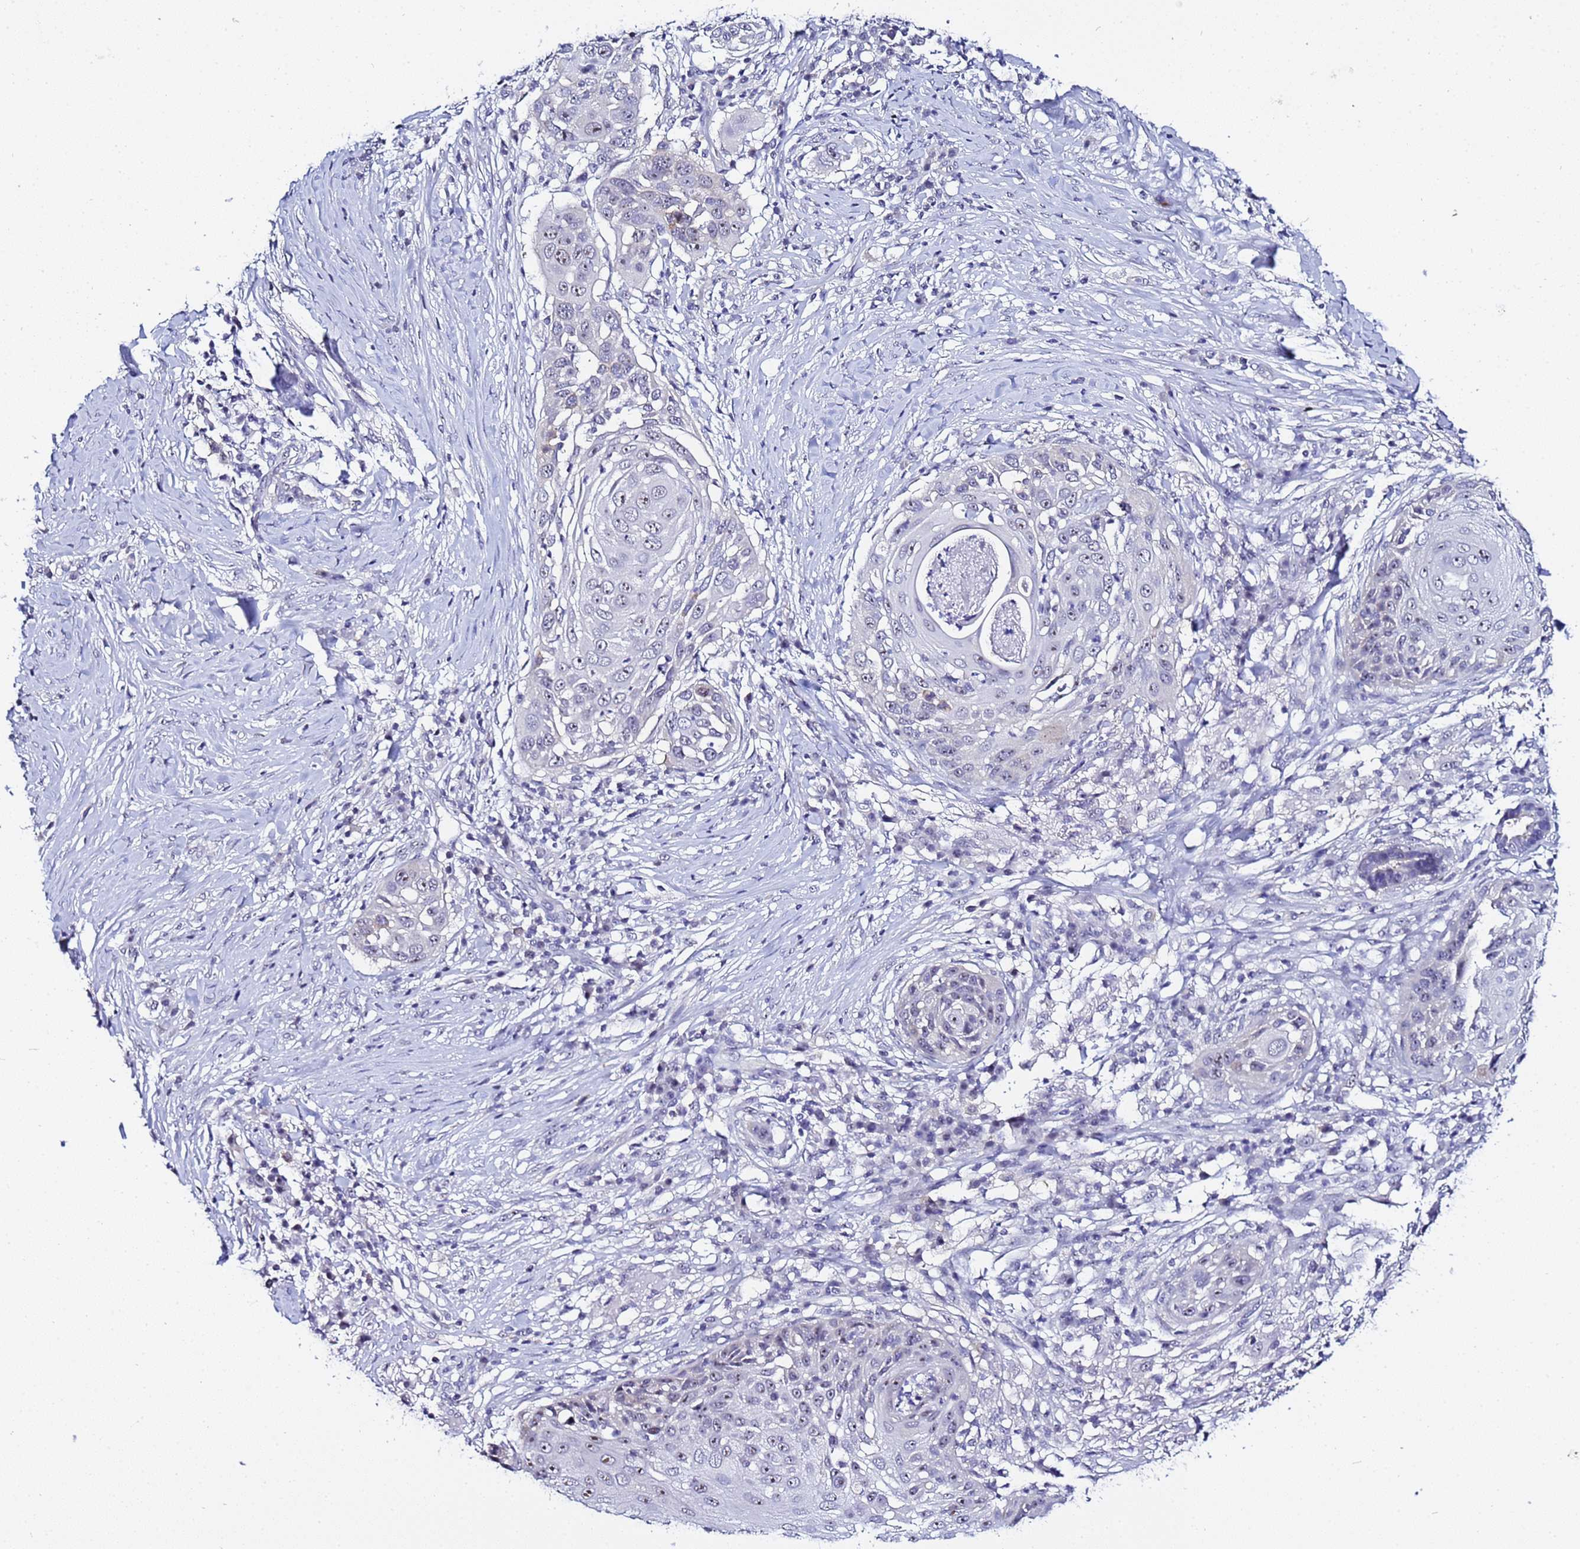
{"staining": {"intensity": "negative", "quantity": "none", "location": "none"}, "tissue": "skin cancer", "cell_type": "Tumor cells", "image_type": "cancer", "snomed": [{"axis": "morphology", "description": "Squamous cell carcinoma, NOS"}, {"axis": "topography", "description": "Skin"}], "caption": "Immunohistochemistry histopathology image of neoplastic tissue: human skin cancer stained with DAB demonstrates no significant protein staining in tumor cells.", "gene": "ACTL6B", "patient": {"sex": "female", "age": 44}}